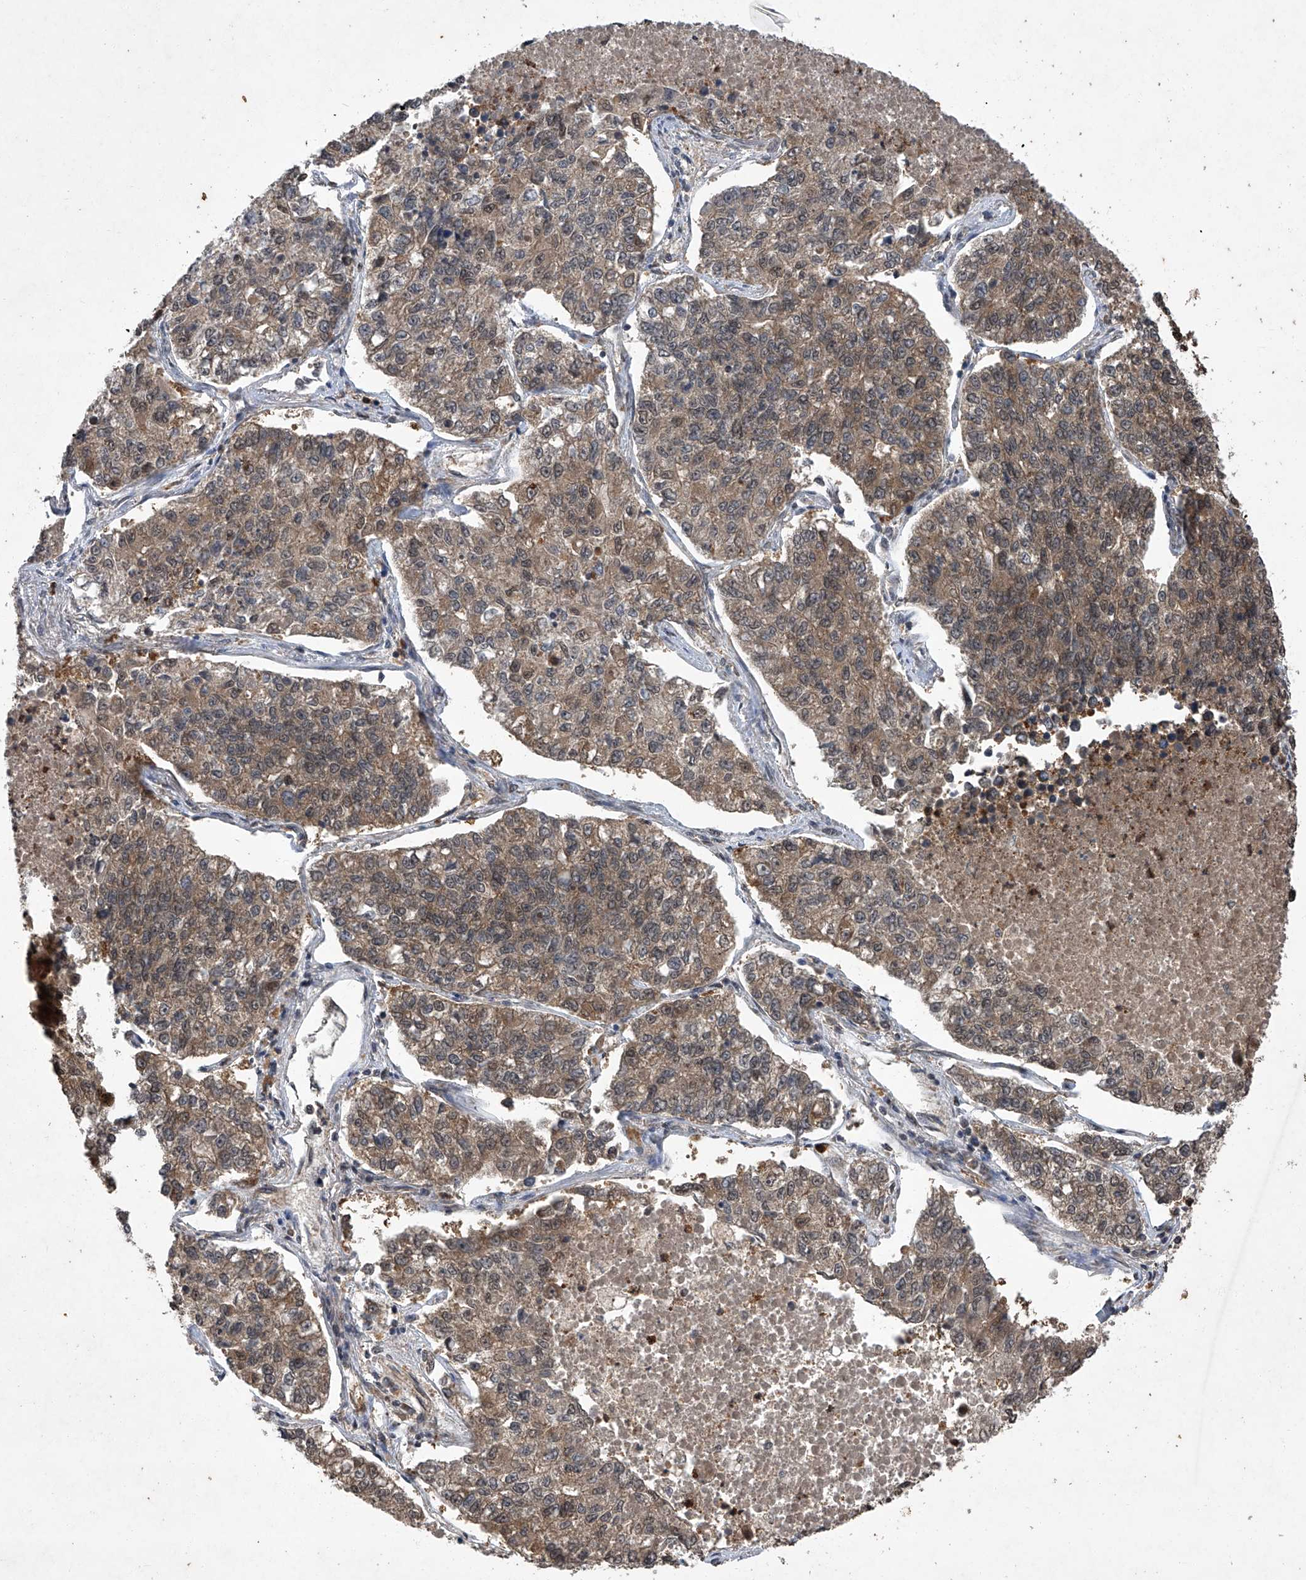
{"staining": {"intensity": "moderate", "quantity": ">75%", "location": "cytoplasmic/membranous,nuclear"}, "tissue": "lung cancer", "cell_type": "Tumor cells", "image_type": "cancer", "snomed": [{"axis": "morphology", "description": "Adenocarcinoma, NOS"}, {"axis": "topography", "description": "Lung"}], "caption": "Tumor cells display medium levels of moderate cytoplasmic/membranous and nuclear expression in about >75% of cells in adenocarcinoma (lung).", "gene": "TSNAX", "patient": {"sex": "male", "age": 49}}